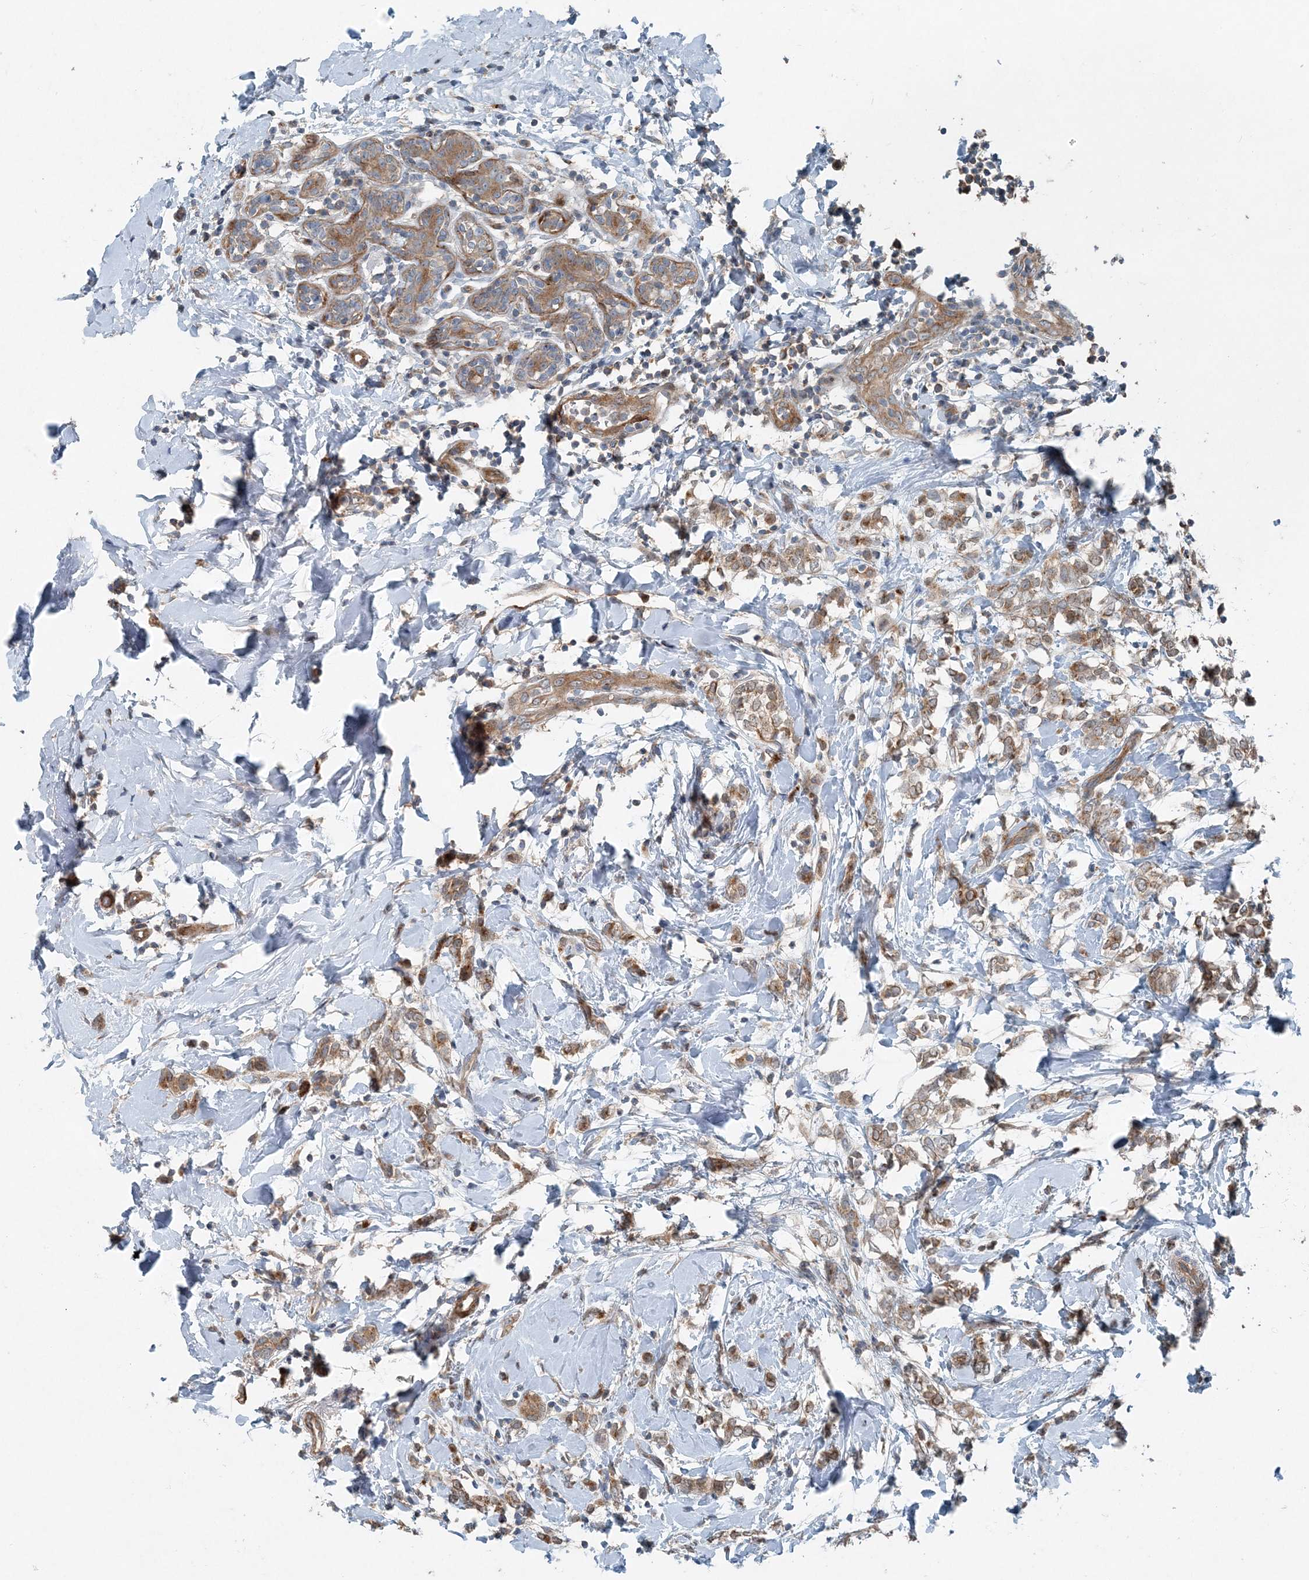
{"staining": {"intensity": "moderate", "quantity": ">75%", "location": "cytoplasmic/membranous"}, "tissue": "breast cancer", "cell_type": "Tumor cells", "image_type": "cancer", "snomed": [{"axis": "morphology", "description": "Normal tissue, NOS"}, {"axis": "morphology", "description": "Lobular carcinoma"}, {"axis": "topography", "description": "Breast"}], "caption": "Breast lobular carcinoma stained with a brown dye shows moderate cytoplasmic/membranous positive positivity in approximately >75% of tumor cells.", "gene": "INTU", "patient": {"sex": "female", "age": 47}}